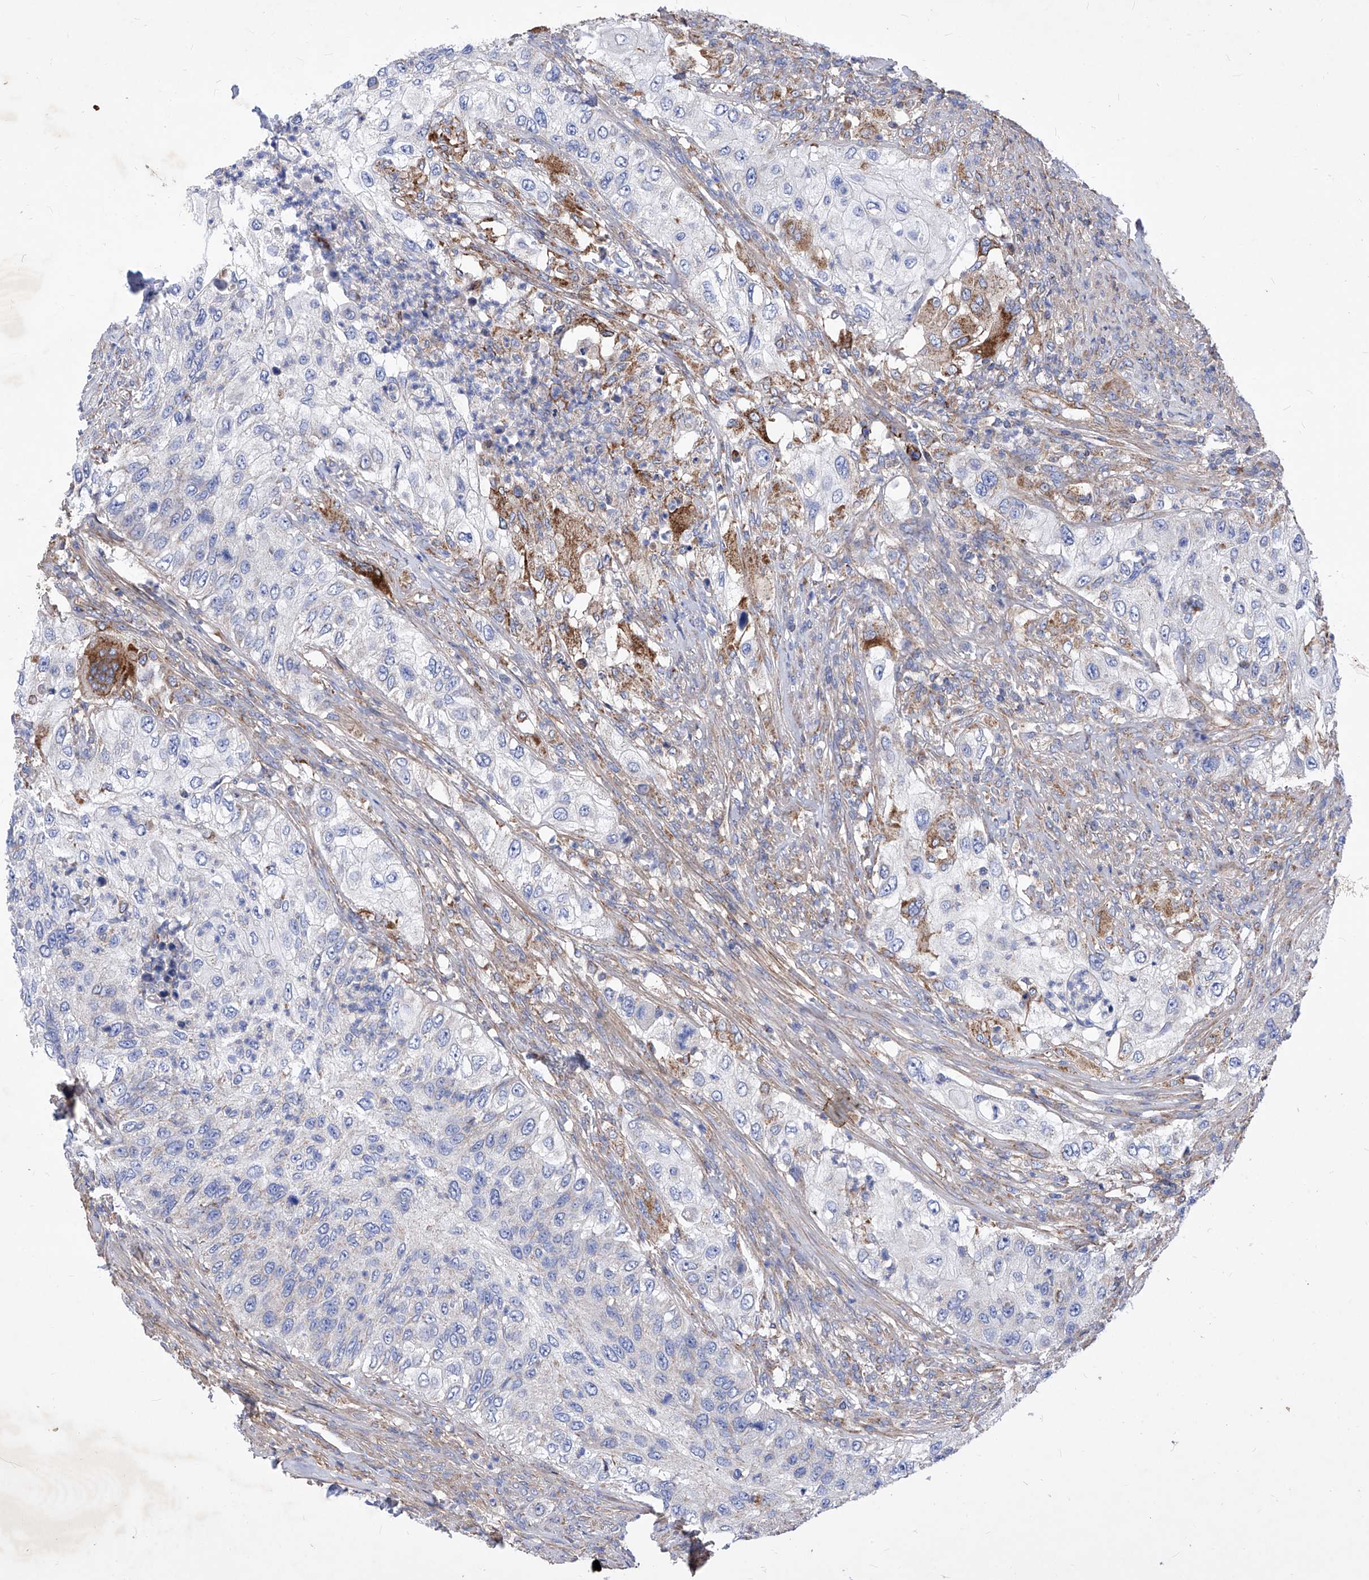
{"staining": {"intensity": "weak", "quantity": "<25%", "location": "cytoplasmic/membranous"}, "tissue": "urothelial cancer", "cell_type": "Tumor cells", "image_type": "cancer", "snomed": [{"axis": "morphology", "description": "Urothelial carcinoma, High grade"}, {"axis": "topography", "description": "Urinary bladder"}], "caption": "DAB (3,3'-diaminobenzidine) immunohistochemical staining of human urothelial carcinoma (high-grade) exhibits no significant staining in tumor cells.", "gene": "HRNR", "patient": {"sex": "female", "age": 60}}